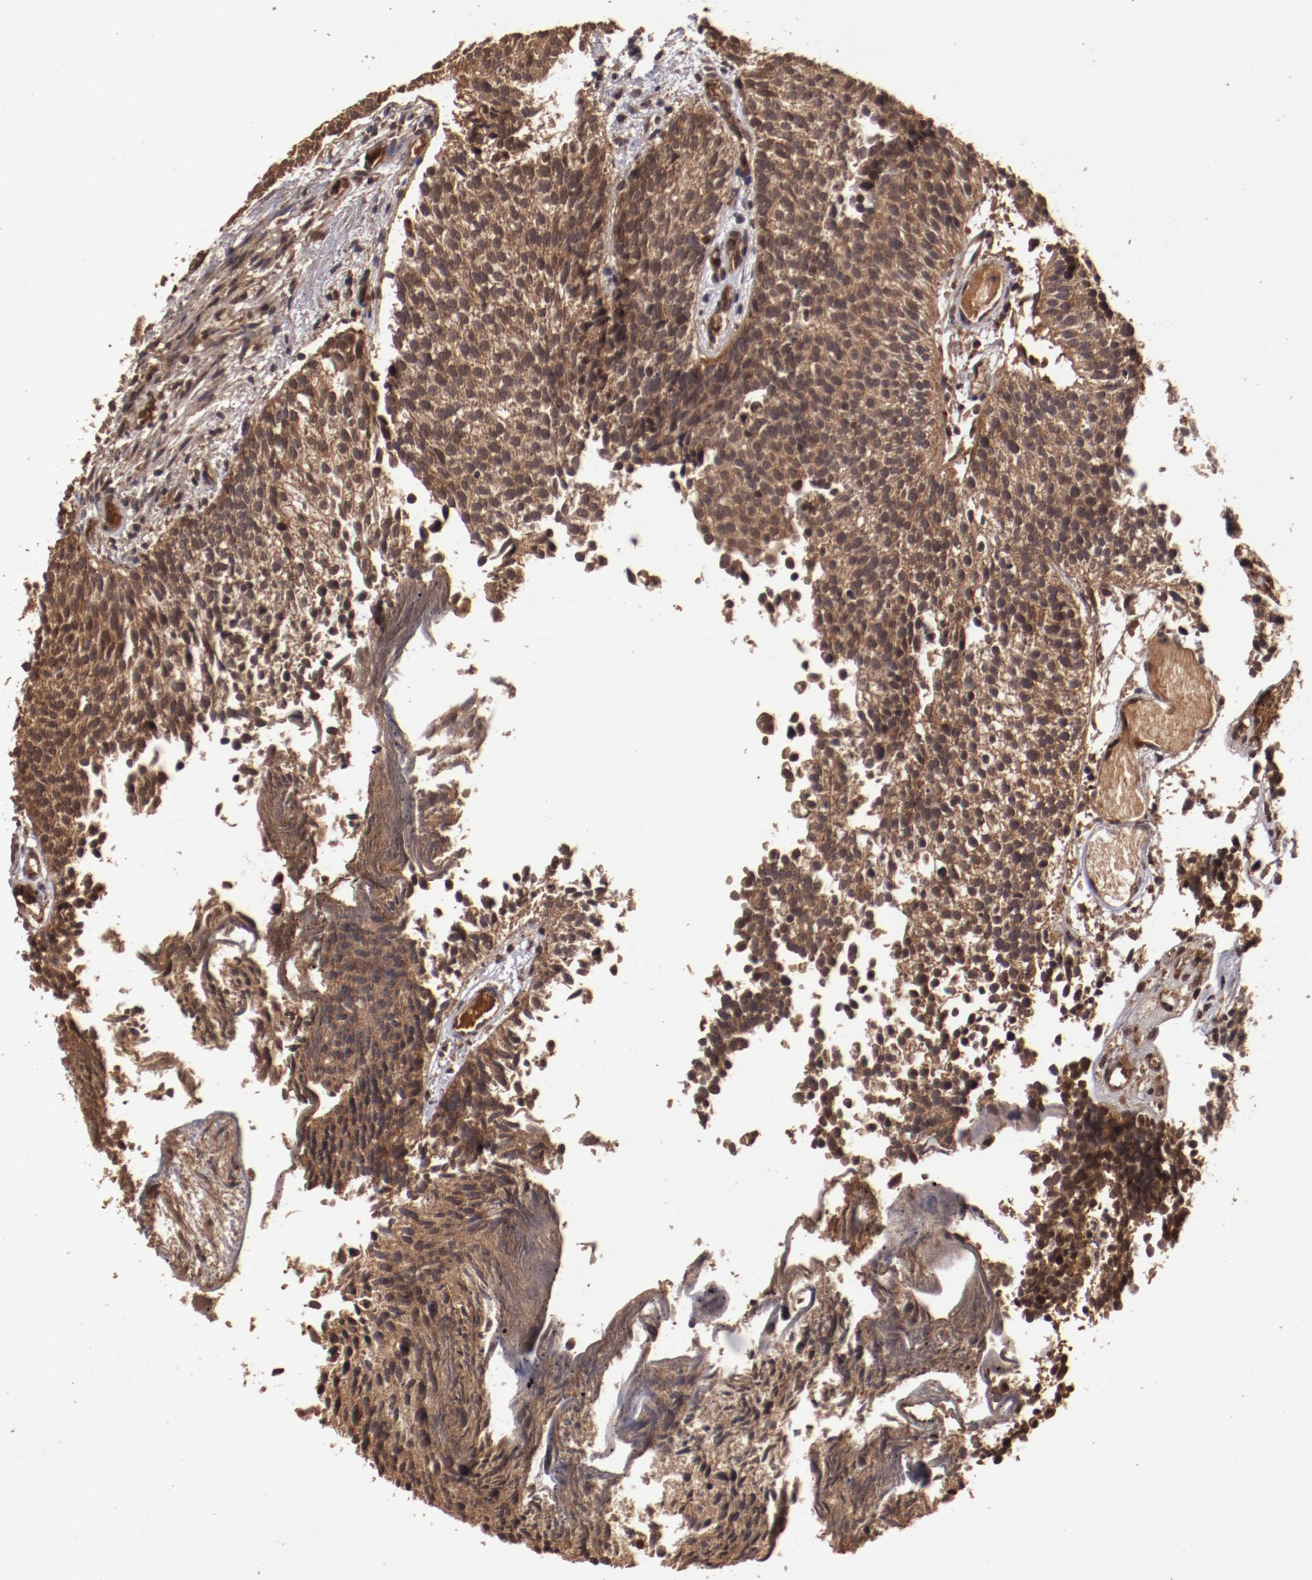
{"staining": {"intensity": "strong", "quantity": ">75%", "location": "cytoplasmic/membranous"}, "tissue": "urothelial cancer", "cell_type": "Tumor cells", "image_type": "cancer", "snomed": [{"axis": "morphology", "description": "Urothelial carcinoma, Low grade"}, {"axis": "topography", "description": "Urinary bladder"}], "caption": "There is high levels of strong cytoplasmic/membranous positivity in tumor cells of low-grade urothelial carcinoma, as demonstrated by immunohistochemical staining (brown color).", "gene": "TXNDC16", "patient": {"sex": "male", "age": 84}}